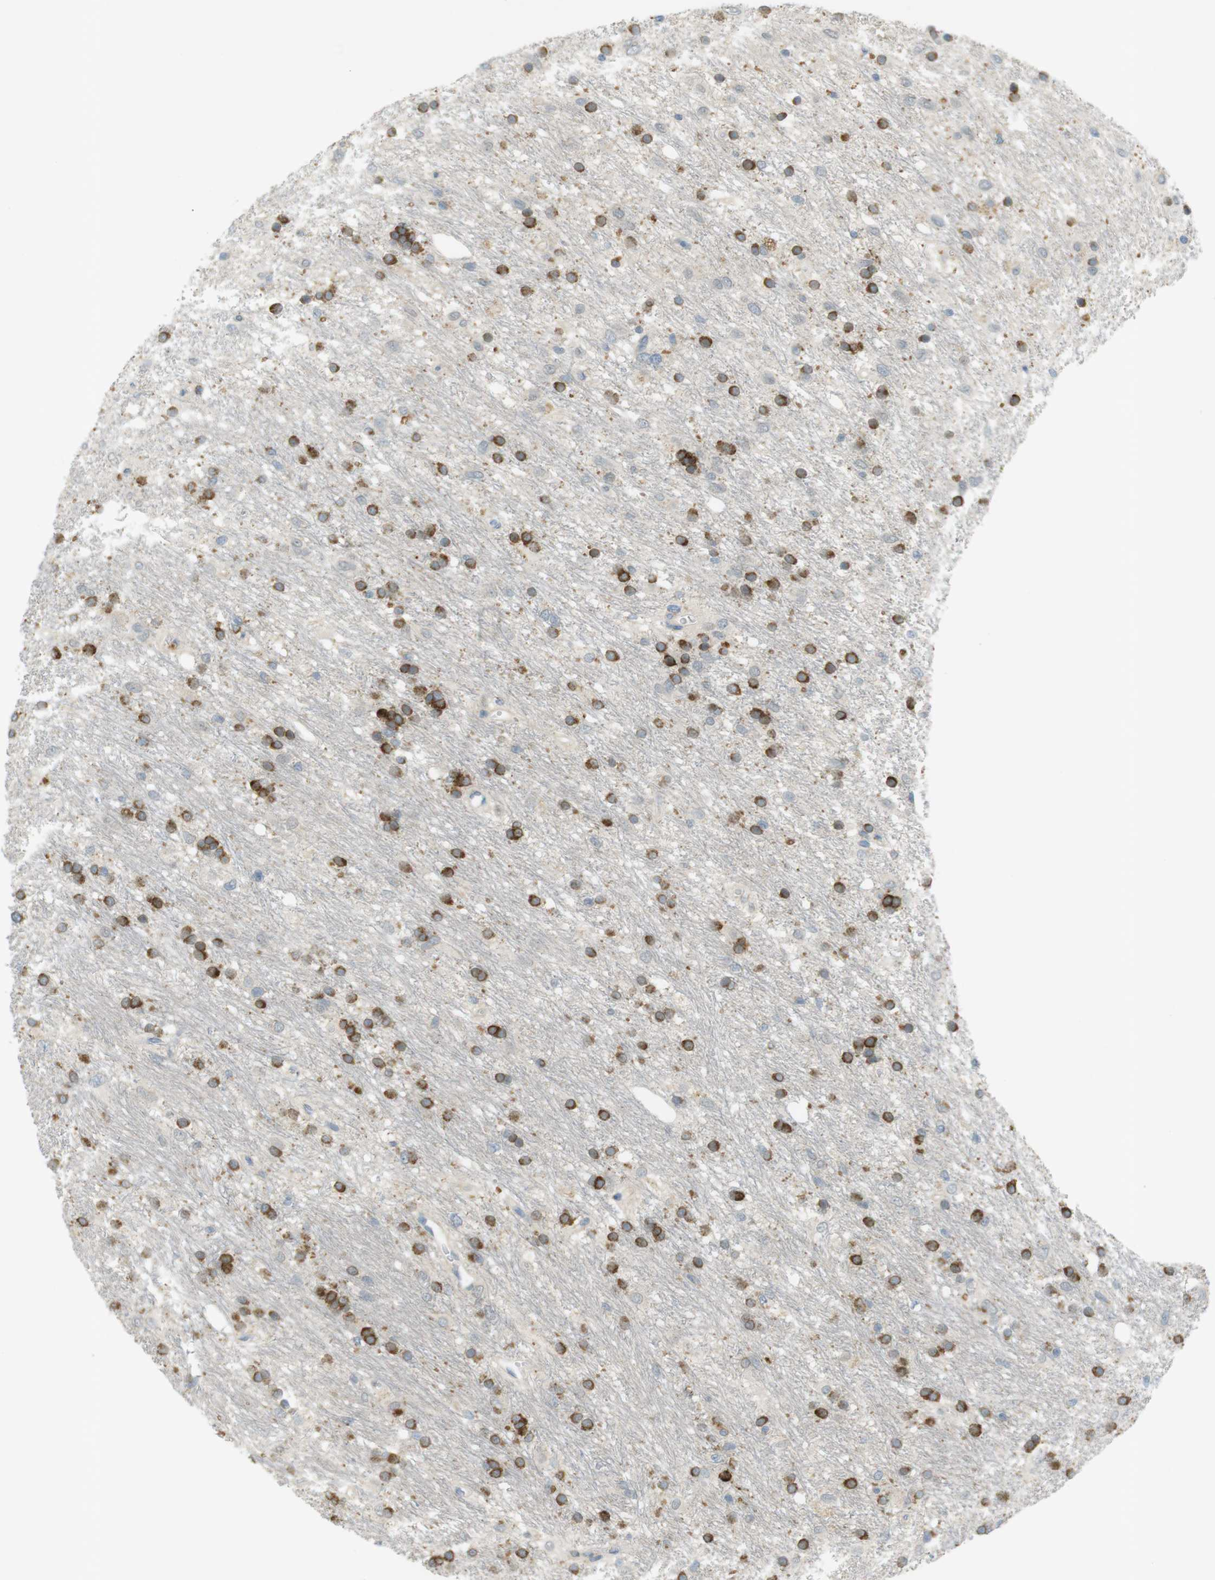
{"staining": {"intensity": "moderate", "quantity": "25%-75%", "location": "cytoplasmic/membranous"}, "tissue": "glioma", "cell_type": "Tumor cells", "image_type": "cancer", "snomed": [{"axis": "morphology", "description": "Glioma, malignant, Low grade"}, {"axis": "topography", "description": "Brain"}], "caption": "Immunohistochemistry photomicrograph of neoplastic tissue: human glioma stained using immunohistochemistry exhibits medium levels of moderate protein expression localized specifically in the cytoplasmic/membranous of tumor cells, appearing as a cytoplasmic/membranous brown color.", "gene": "UGT8", "patient": {"sex": "male", "age": 77}}